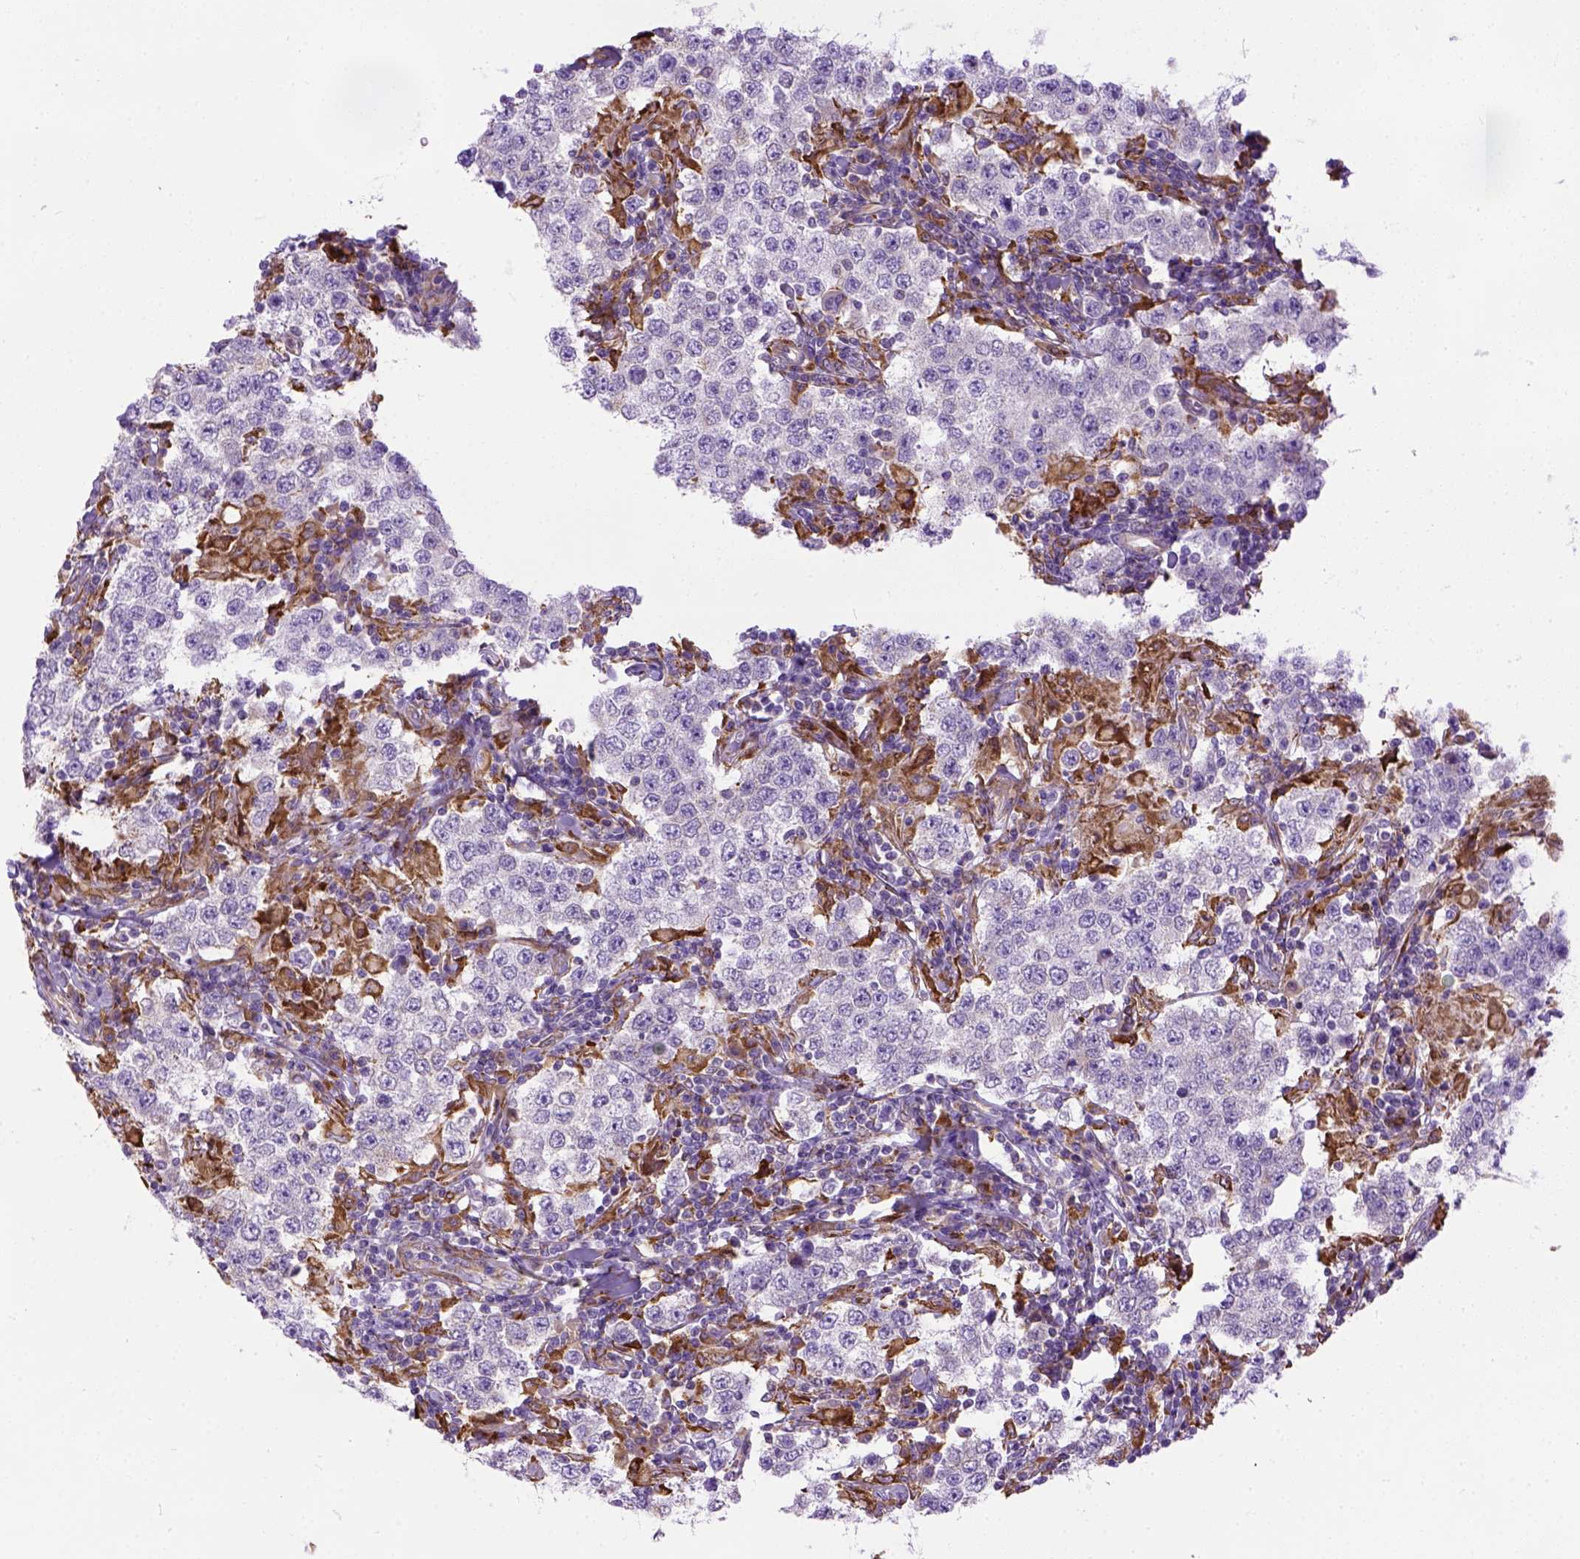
{"staining": {"intensity": "negative", "quantity": "none", "location": "none"}, "tissue": "testis cancer", "cell_type": "Tumor cells", "image_type": "cancer", "snomed": [{"axis": "morphology", "description": "Seminoma, NOS"}, {"axis": "morphology", "description": "Carcinoma, Embryonal, NOS"}, {"axis": "topography", "description": "Testis"}], "caption": "A histopathology image of human seminoma (testis) is negative for staining in tumor cells. (Brightfield microscopy of DAB IHC at high magnification).", "gene": "PLK4", "patient": {"sex": "male", "age": 41}}